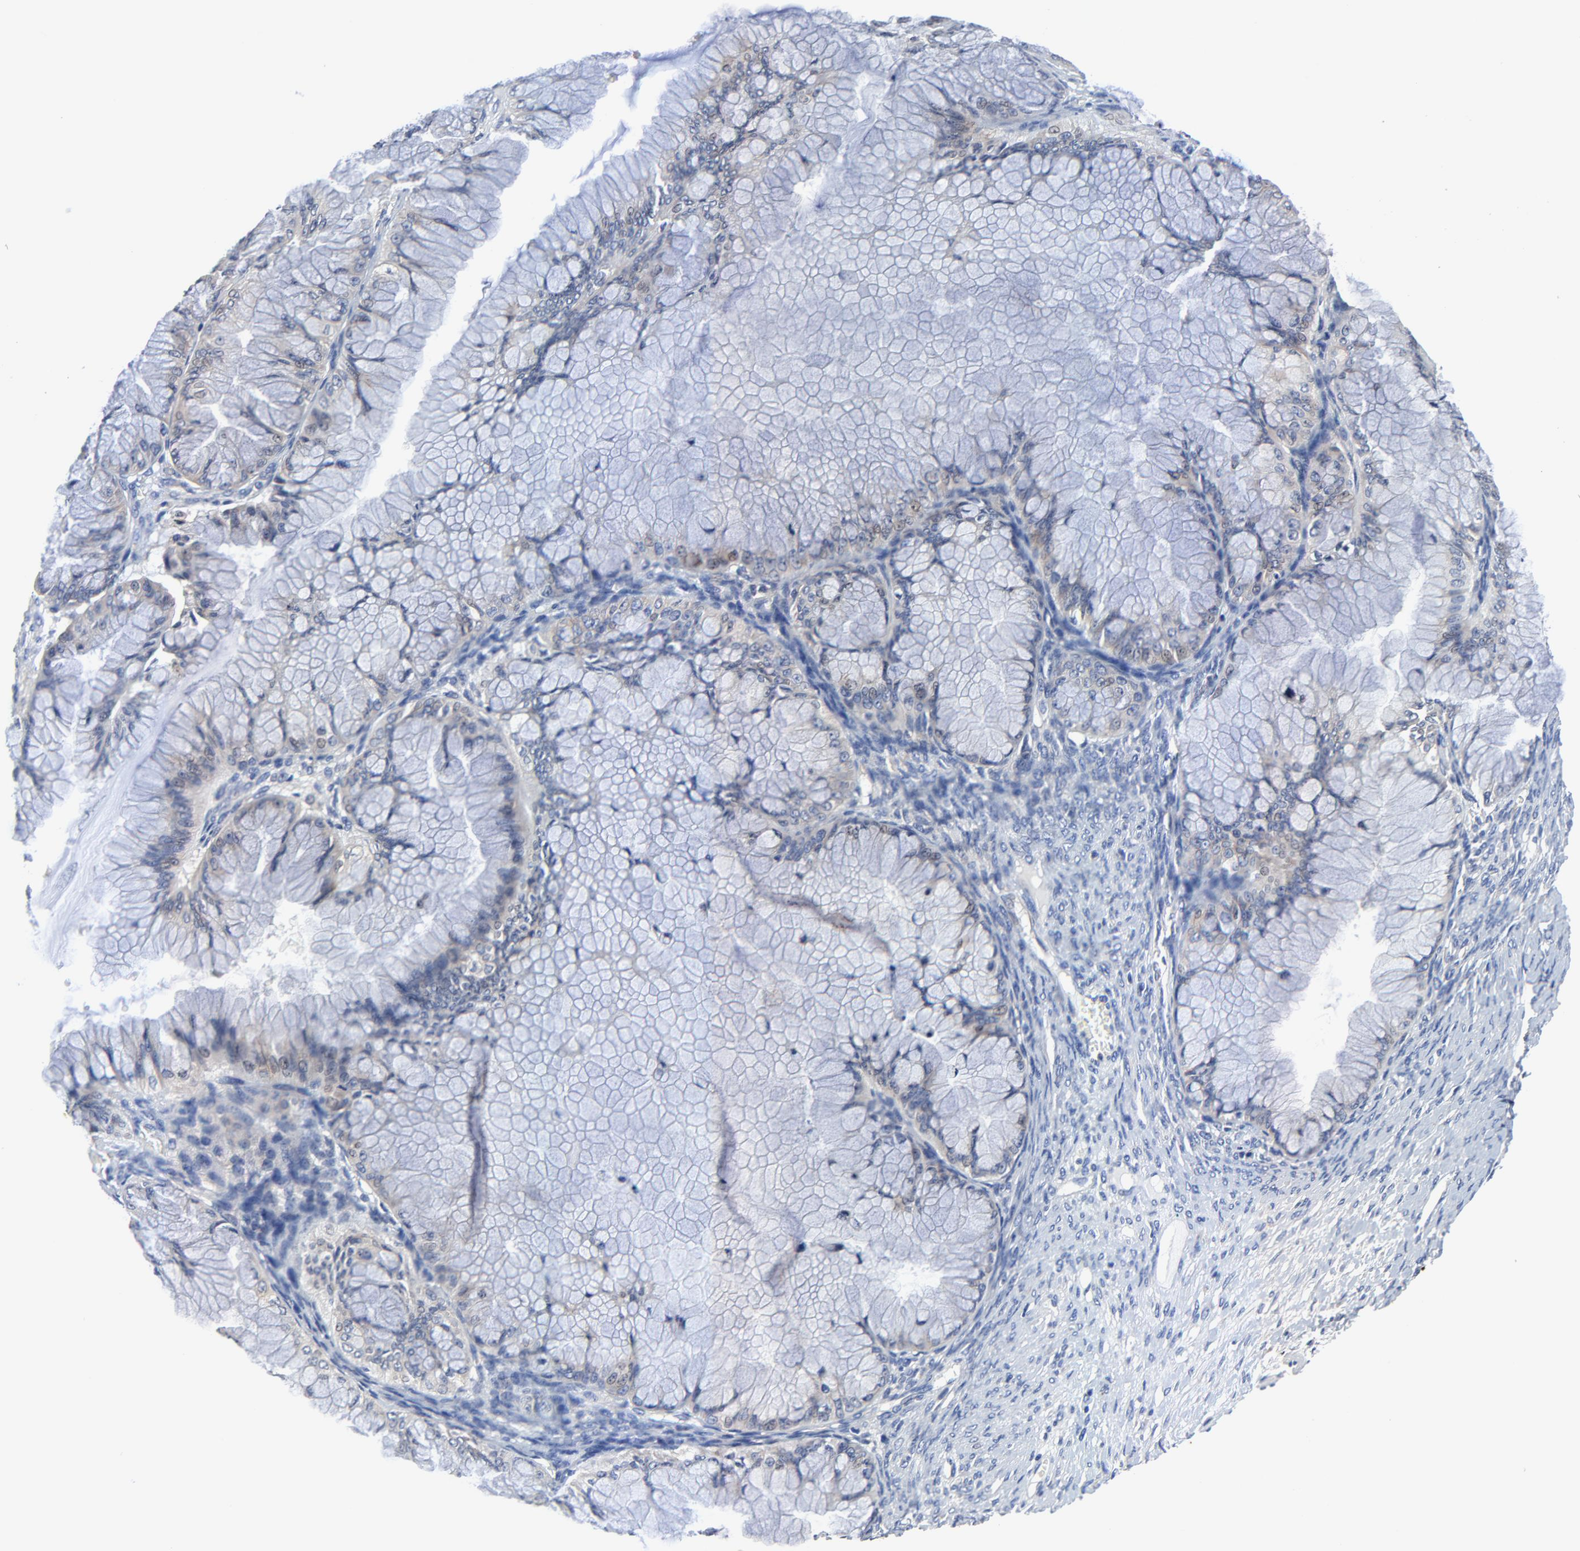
{"staining": {"intensity": "weak", "quantity": "25%-75%", "location": "cytoplasmic/membranous"}, "tissue": "ovarian cancer", "cell_type": "Tumor cells", "image_type": "cancer", "snomed": [{"axis": "morphology", "description": "Cystadenocarcinoma, mucinous, NOS"}, {"axis": "topography", "description": "Ovary"}], "caption": "Human ovarian cancer (mucinous cystadenocarcinoma) stained for a protein (brown) displays weak cytoplasmic/membranous positive positivity in about 25%-75% of tumor cells.", "gene": "VAV2", "patient": {"sex": "female", "age": 63}}